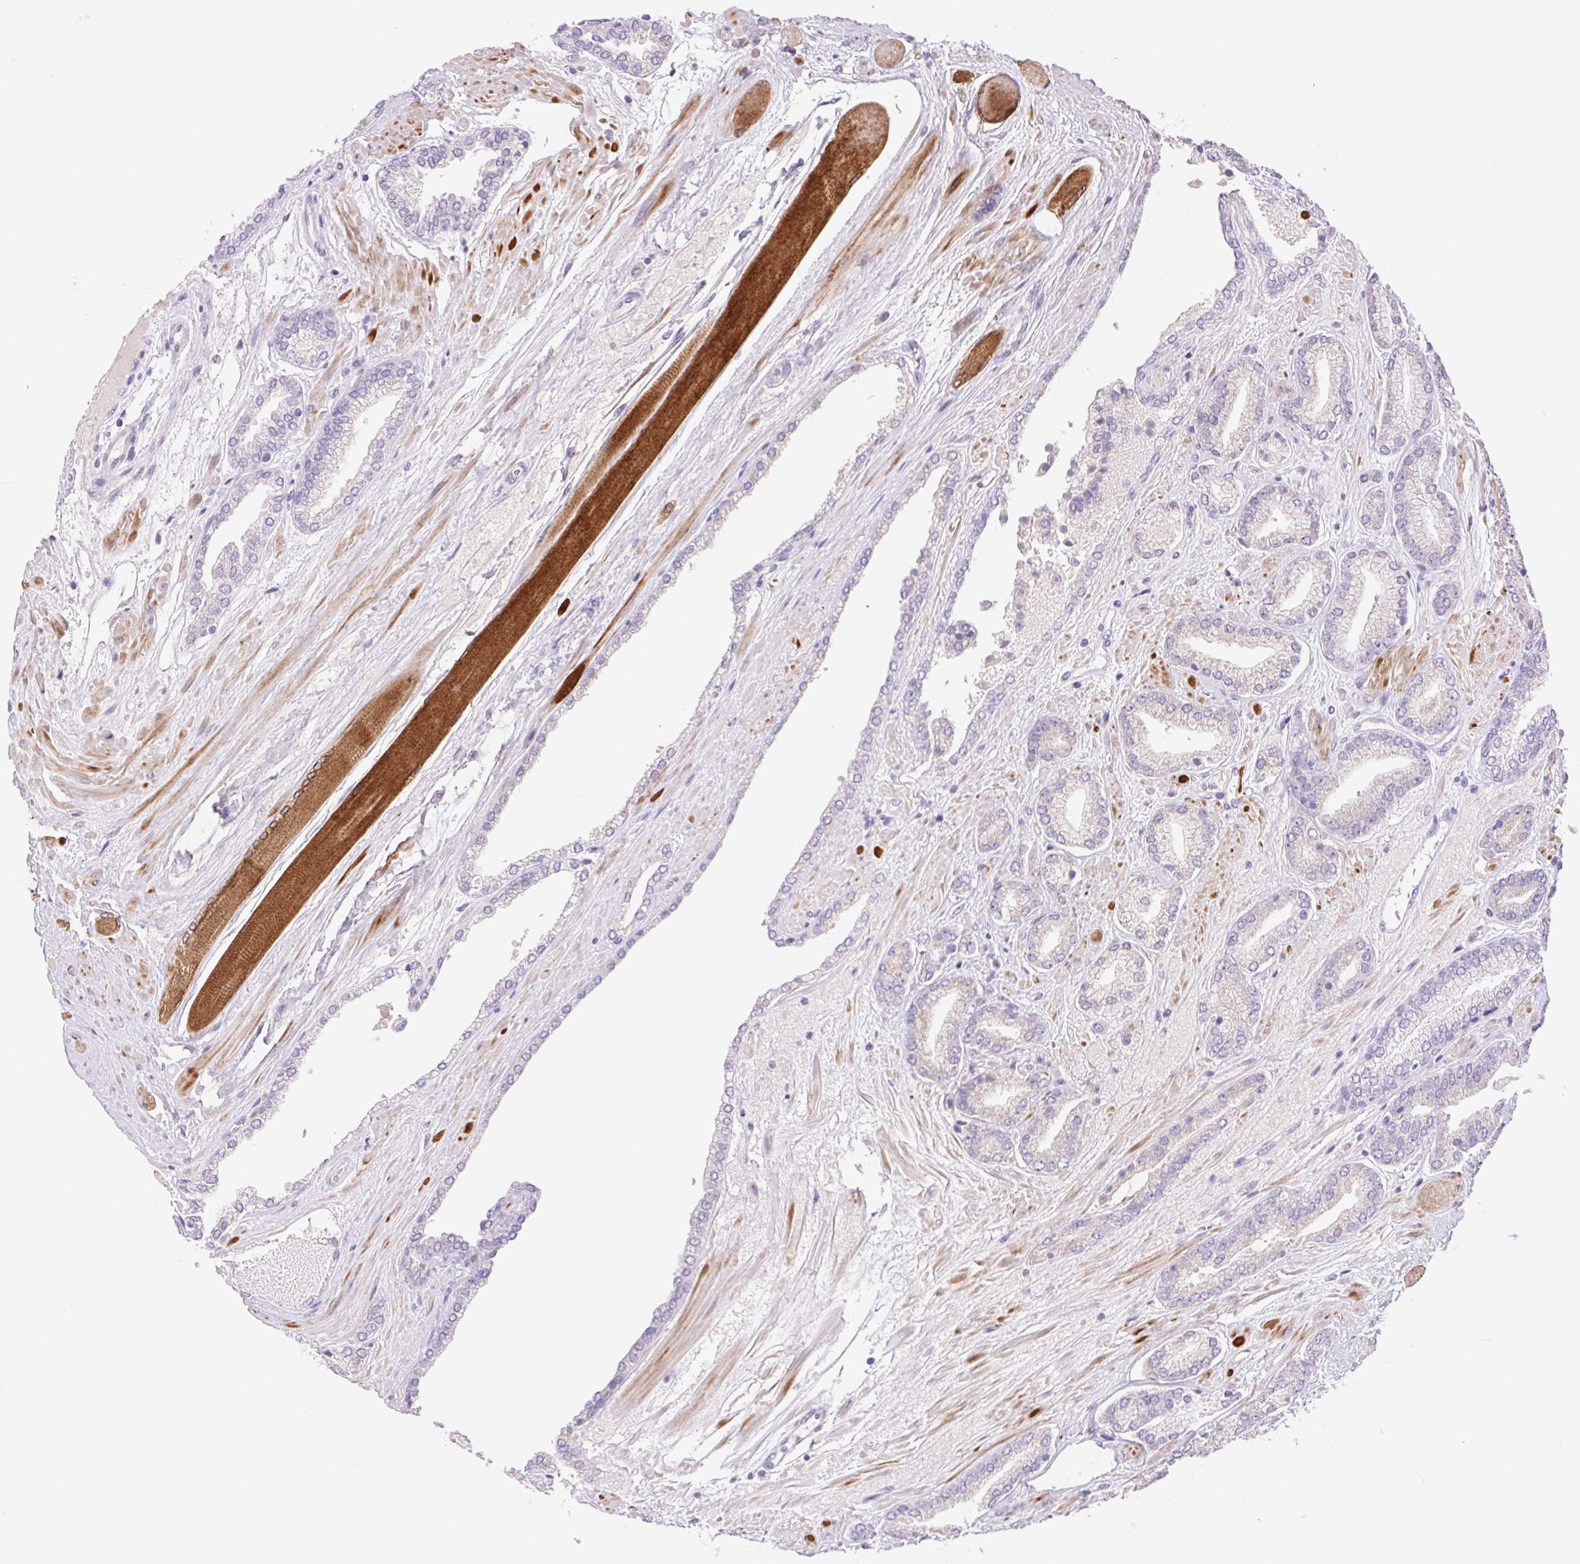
{"staining": {"intensity": "negative", "quantity": "none", "location": "none"}, "tissue": "prostate cancer", "cell_type": "Tumor cells", "image_type": "cancer", "snomed": [{"axis": "morphology", "description": "Adenocarcinoma, High grade"}, {"axis": "topography", "description": "Prostate"}], "caption": "Immunohistochemical staining of adenocarcinoma (high-grade) (prostate) demonstrates no significant positivity in tumor cells.", "gene": "ARHGAP11B", "patient": {"sex": "male", "age": 56}}